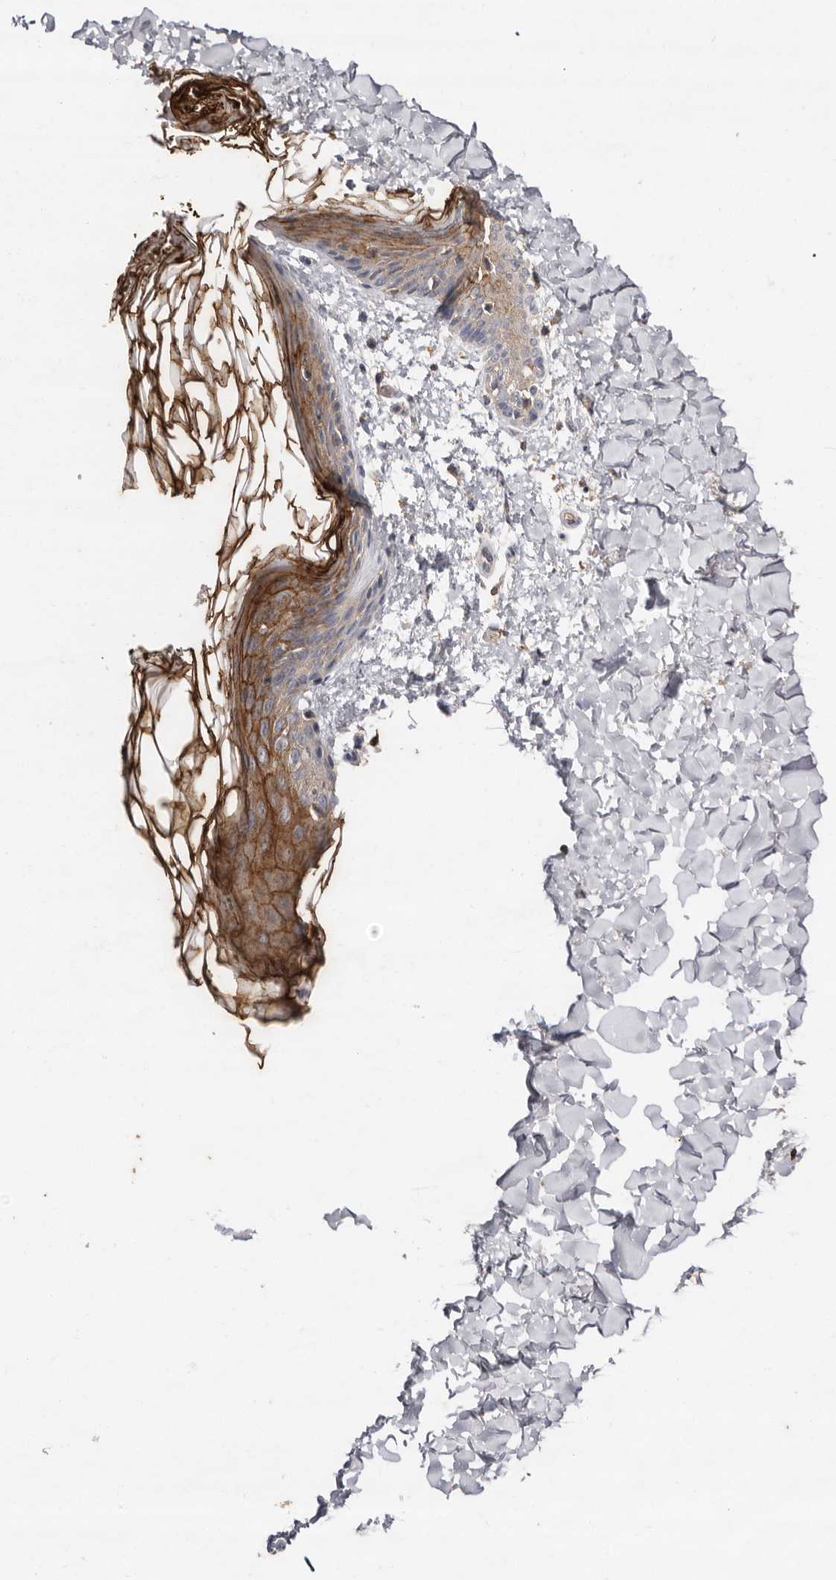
{"staining": {"intensity": "weak", "quantity": "25%-75%", "location": "cytoplasmic/membranous"}, "tissue": "skin", "cell_type": "Fibroblasts", "image_type": "normal", "snomed": [{"axis": "morphology", "description": "Normal tissue, NOS"}, {"axis": "morphology", "description": "Neoplasm, benign, NOS"}, {"axis": "topography", "description": "Skin"}, {"axis": "topography", "description": "Soft tissue"}], "caption": "The image reveals immunohistochemical staining of unremarkable skin. There is weak cytoplasmic/membranous positivity is identified in about 25%-75% of fibroblasts.", "gene": "RWDD1", "patient": {"sex": "male", "age": 26}}